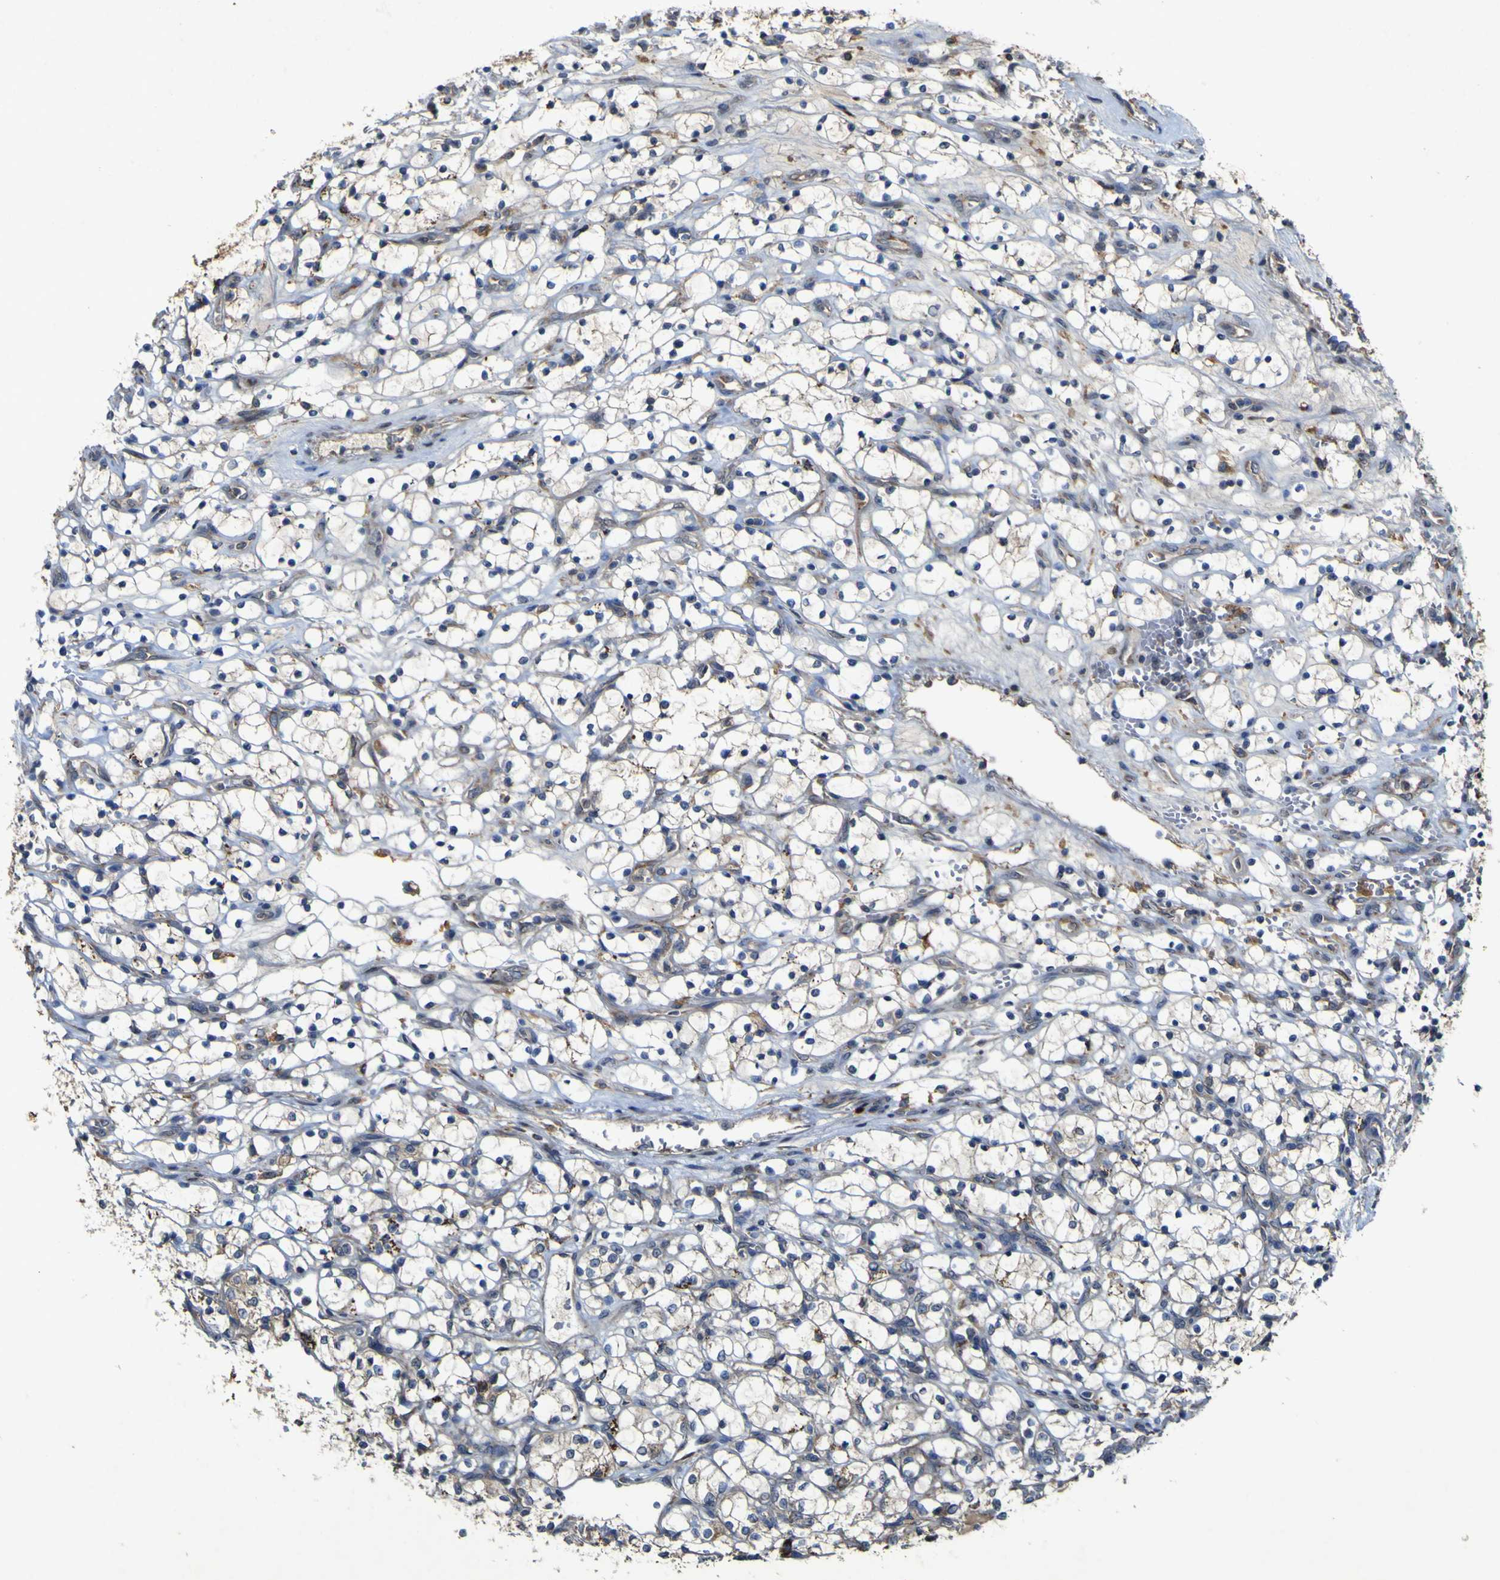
{"staining": {"intensity": "weak", "quantity": "<25%", "location": "cytoplasmic/membranous"}, "tissue": "renal cancer", "cell_type": "Tumor cells", "image_type": "cancer", "snomed": [{"axis": "morphology", "description": "Adenocarcinoma, NOS"}, {"axis": "topography", "description": "Kidney"}], "caption": "Renal cancer (adenocarcinoma) was stained to show a protein in brown. There is no significant staining in tumor cells.", "gene": "IRAK2", "patient": {"sex": "female", "age": 69}}